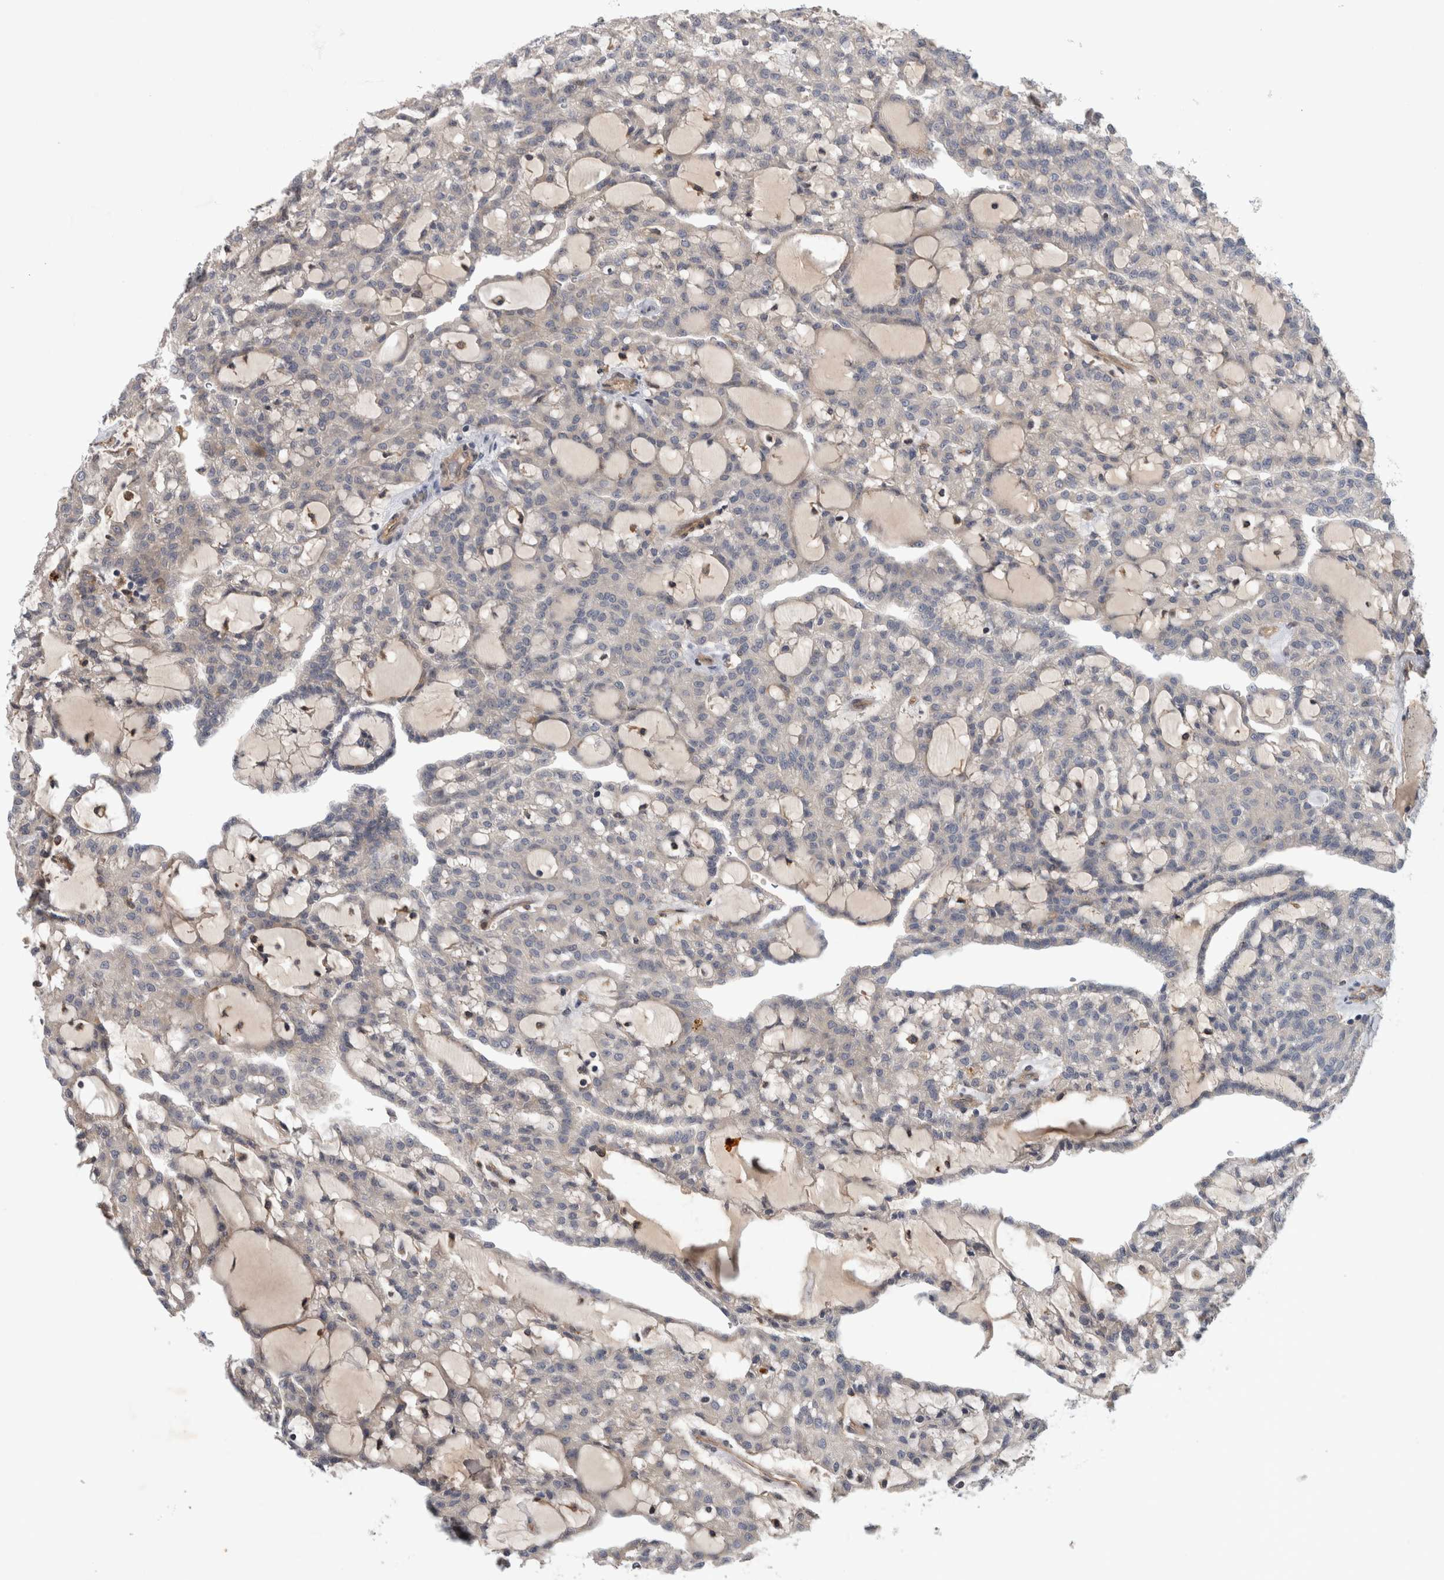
{"staining": {"intensity": "negative", "quantity": "none", "location": "none"}, "tissue": "renal cancer", "cell_type": "Tumor cells", "image_type": "cancer", "snomed": [{"axis": "morphology", "description": "Adenocarcinoma, NOS"}, {"axis": "topography", "description": "Kidney"}], "caption": "IHC photomicrograph of neoplastic tissue: adenocarcinoma (renal) stained with DAB exhibits no significant protein expression in tumor cells.", "gene": "ANKFY1", "patient": {"sex": "male", "age": 63}}